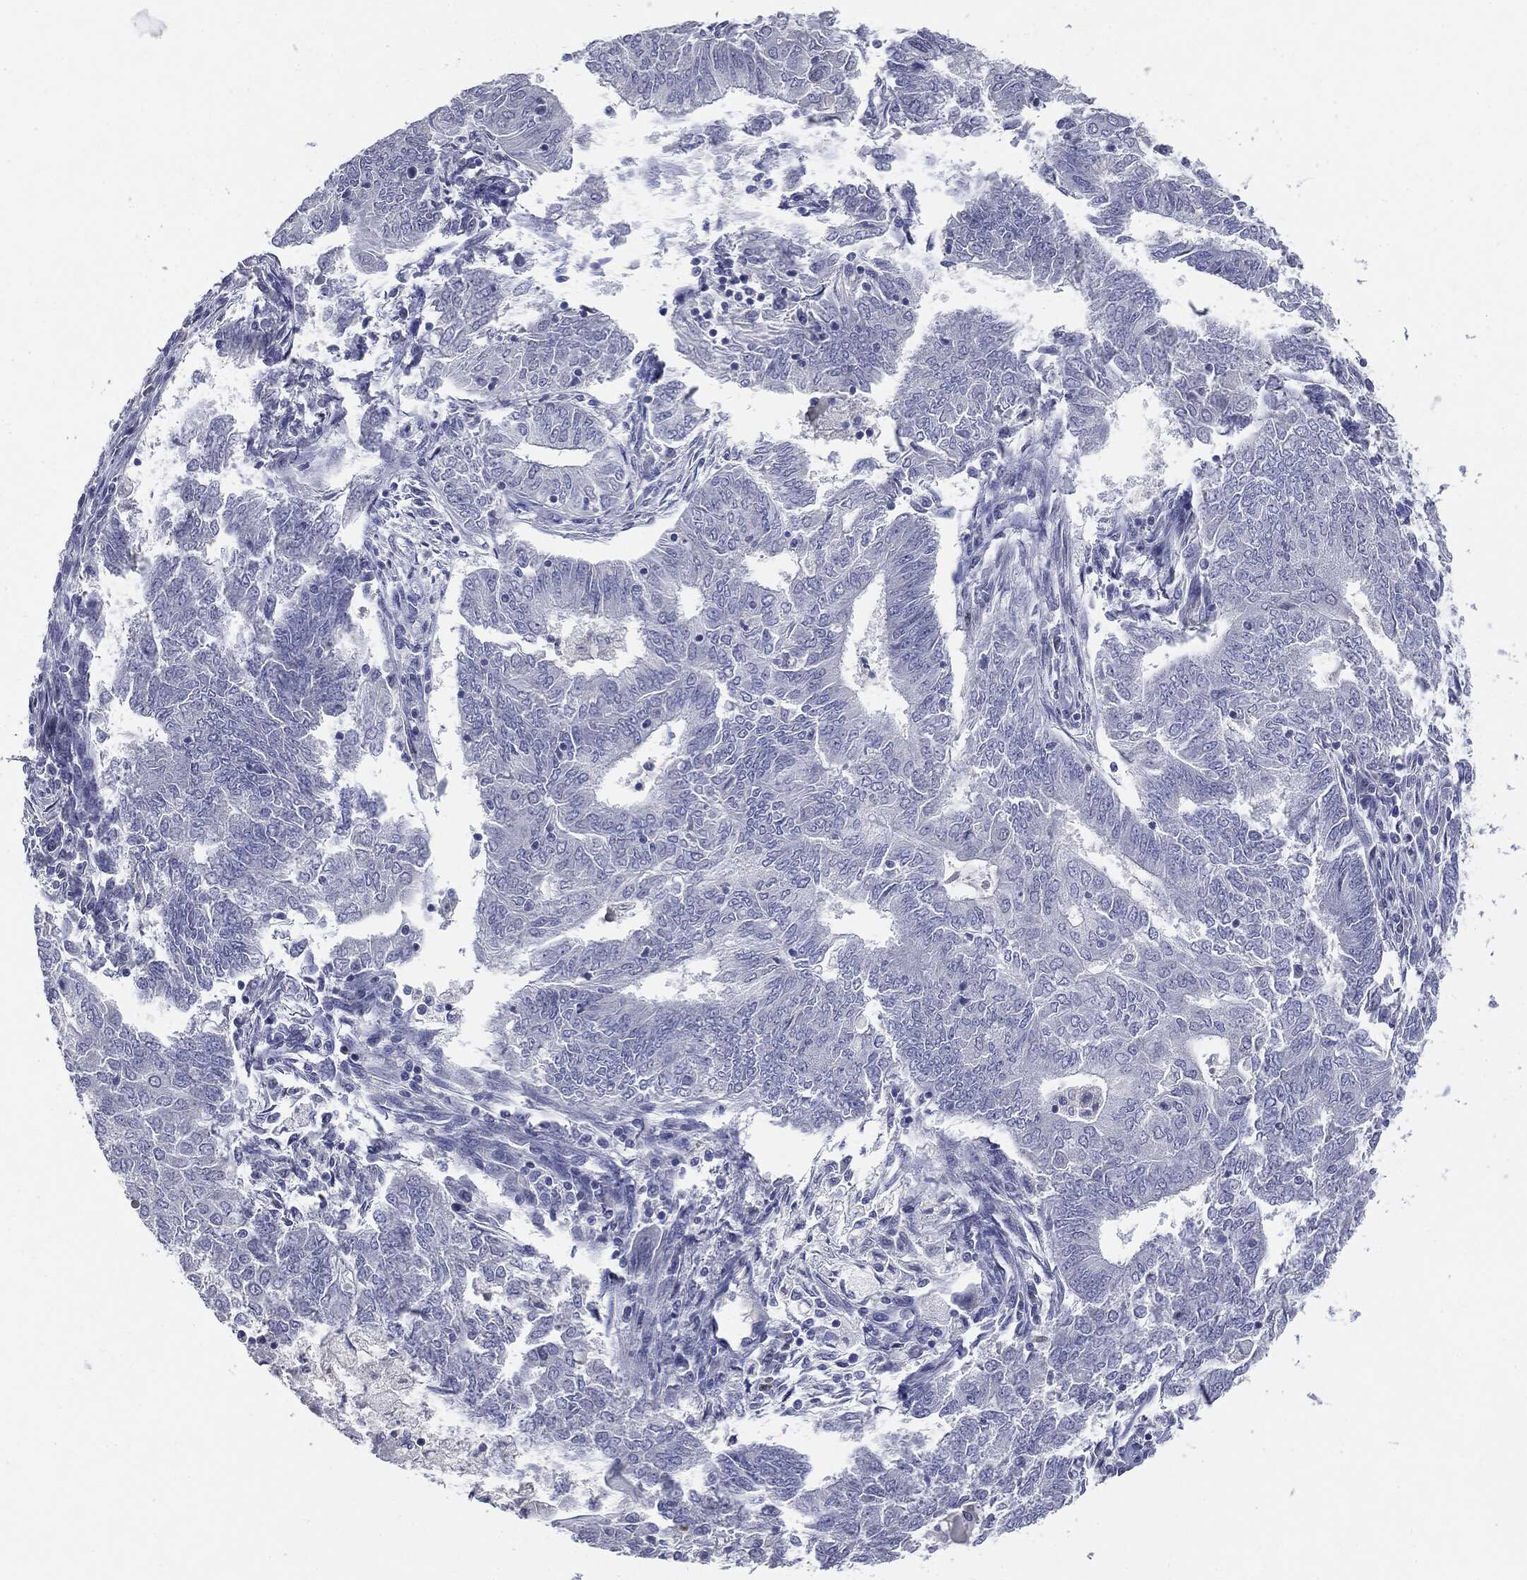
{"staining": {"intensity": "negative", "quantity": "none", "location": "none"}, "tissue": "endometrial cancer", "cell_type": "Tumor cells", "image_type": "cancer", "snomed": [{"axis": "morphology", "description": "Adenocarcinoma, NOS"}, {"axis": "topography", "description": "Endometrium"}], "caption": "Immunohistochemical staining of human adenocarcinoma (endometrial) exhibits no significant expression in tumor cells. (Immunohistochemistry, brightfield microscopy, high magnification).", "gene": "CGB1", "patient": {"sex": "female", "age": 62}}